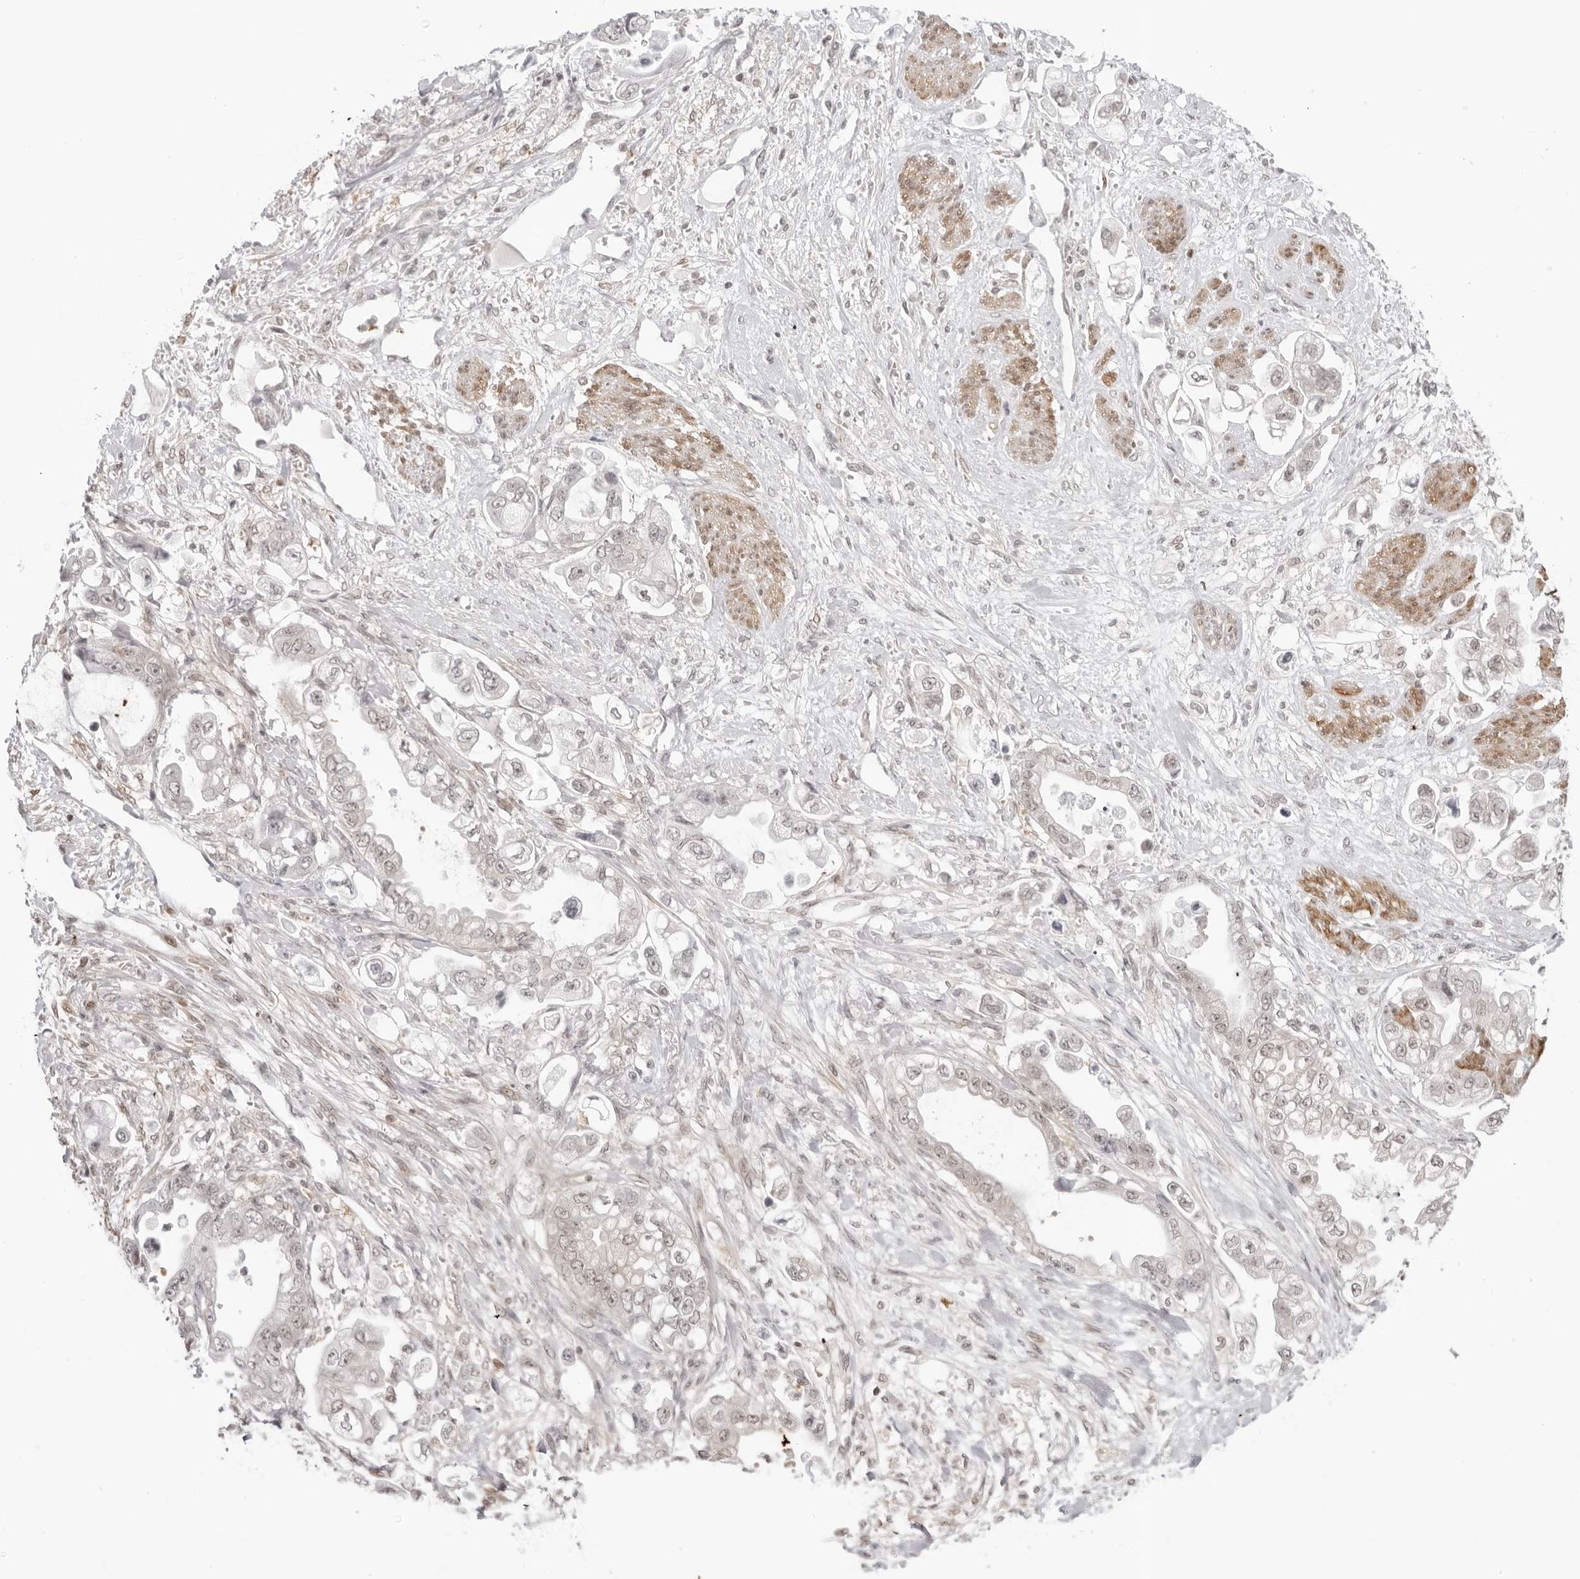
{"staining": {"intensity": "weak", "quantity": "<25%", "location": "nuclear"}, "tissue": "stomach cancer", "cell_type": "Tumor cells", "image_type": "cancer", "snomed": [{"axis": "morphology", "description": "Adenocarcinoma, NOS"}, {"axis": "topography", "description": "Stomach"}], "caption": "Immunohistochemistry (IHC) histopathology image of neoplastic tissue: stomach adenocarcinoma stained with DAB (3,3'-diaminobenzidine) exhibits no significant protein staining in tumor cells.", "gene": "RNF146", "patient": {"sex": "male", "age": 62}}